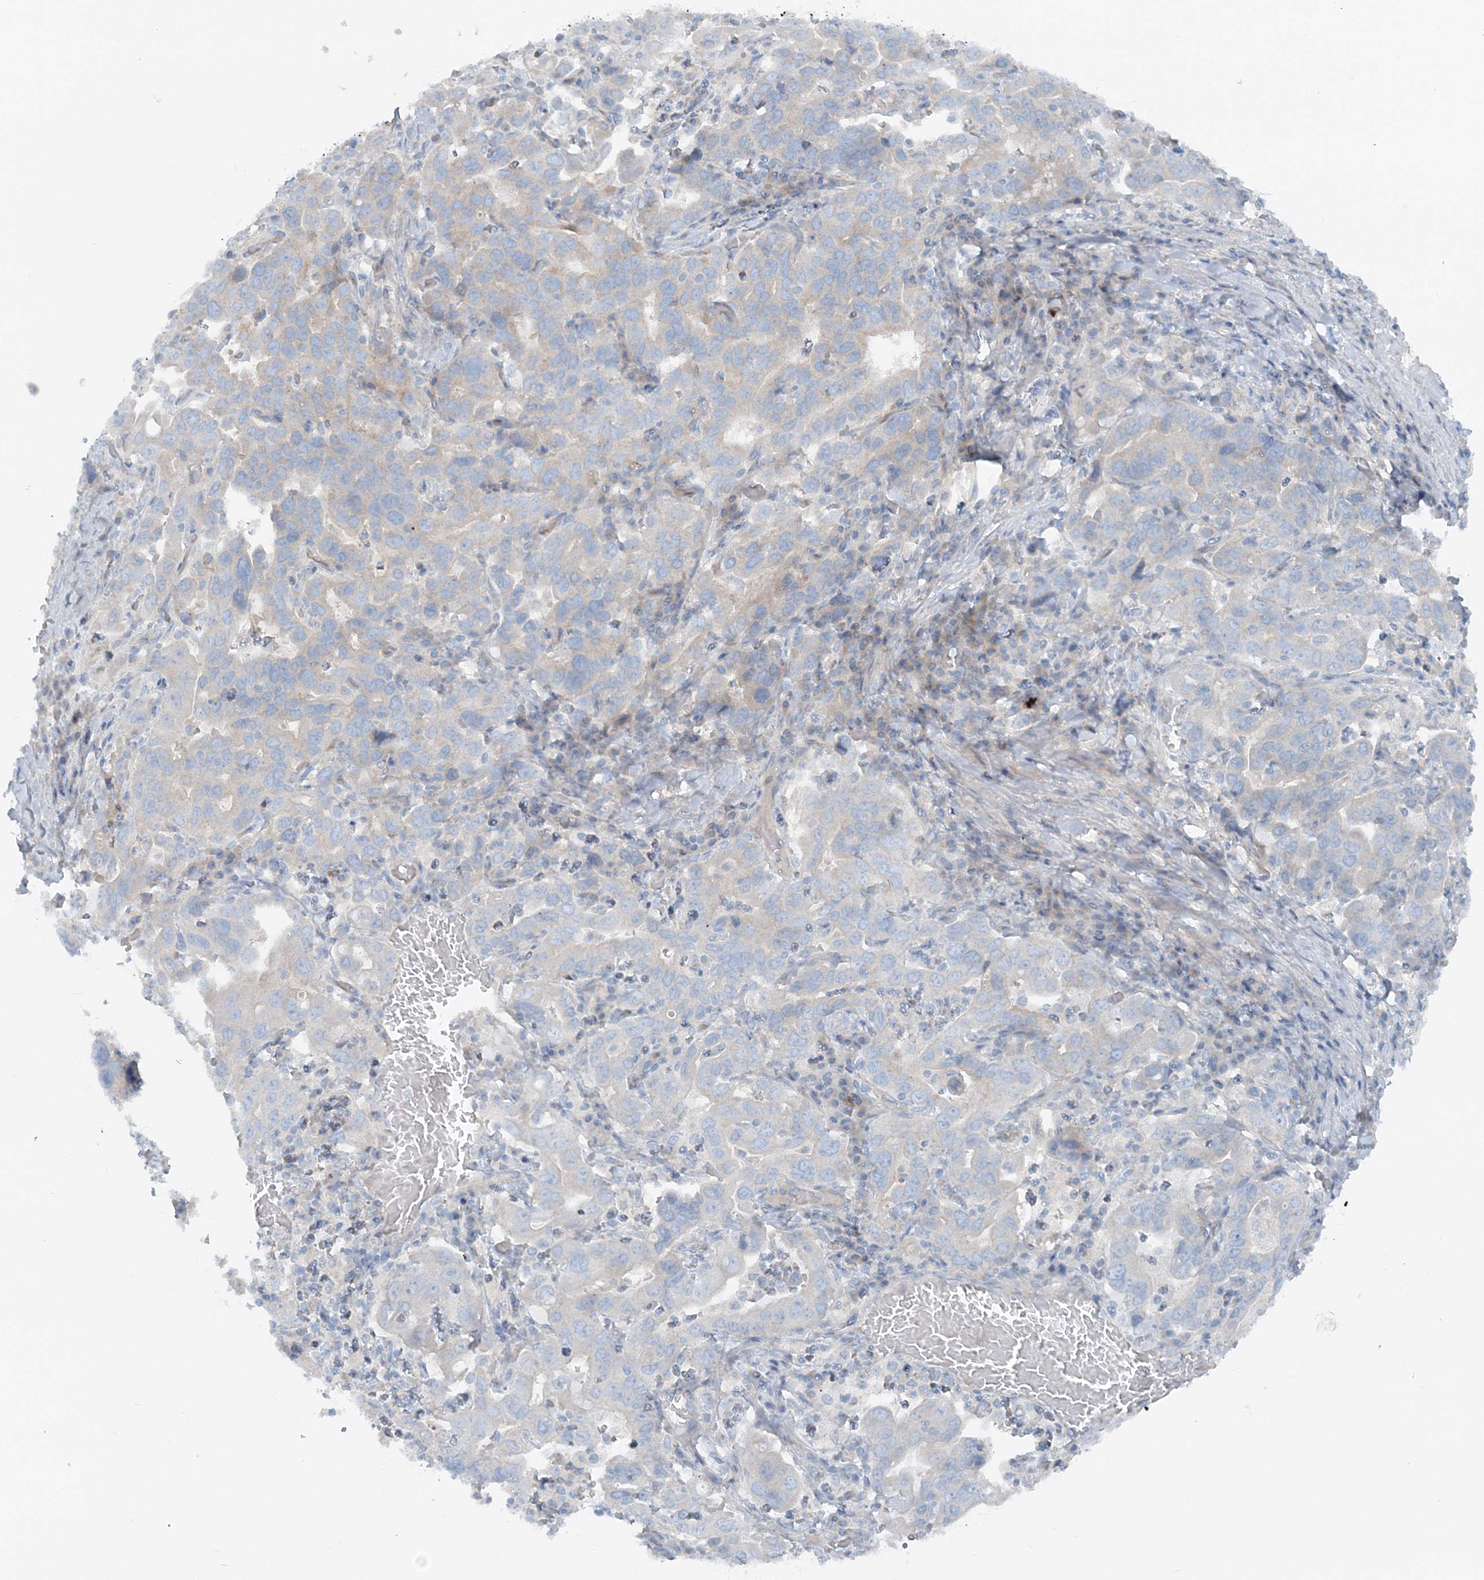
{"staining": {"intensity": "weak", "quantity": "<25%", "location": "cytoplasmic/membranous"}, "tissue": "stomach cancer", "cell_type": "Tumor cells", "image_type": "cancer", "snomed": [{"axis": "morphology", "description": "Adenocarcinoma, NOS"}, {"axis": "topography", "description": "Stomach, upper"}], "caption": "Immunohistochemical staining of adenocarcinoma (stomach) displays no significant positivity in tumor cells. Nuclei are stained in blue.", "gene": "ATP11A", "patient": {"sex": "male", "age": 62}}